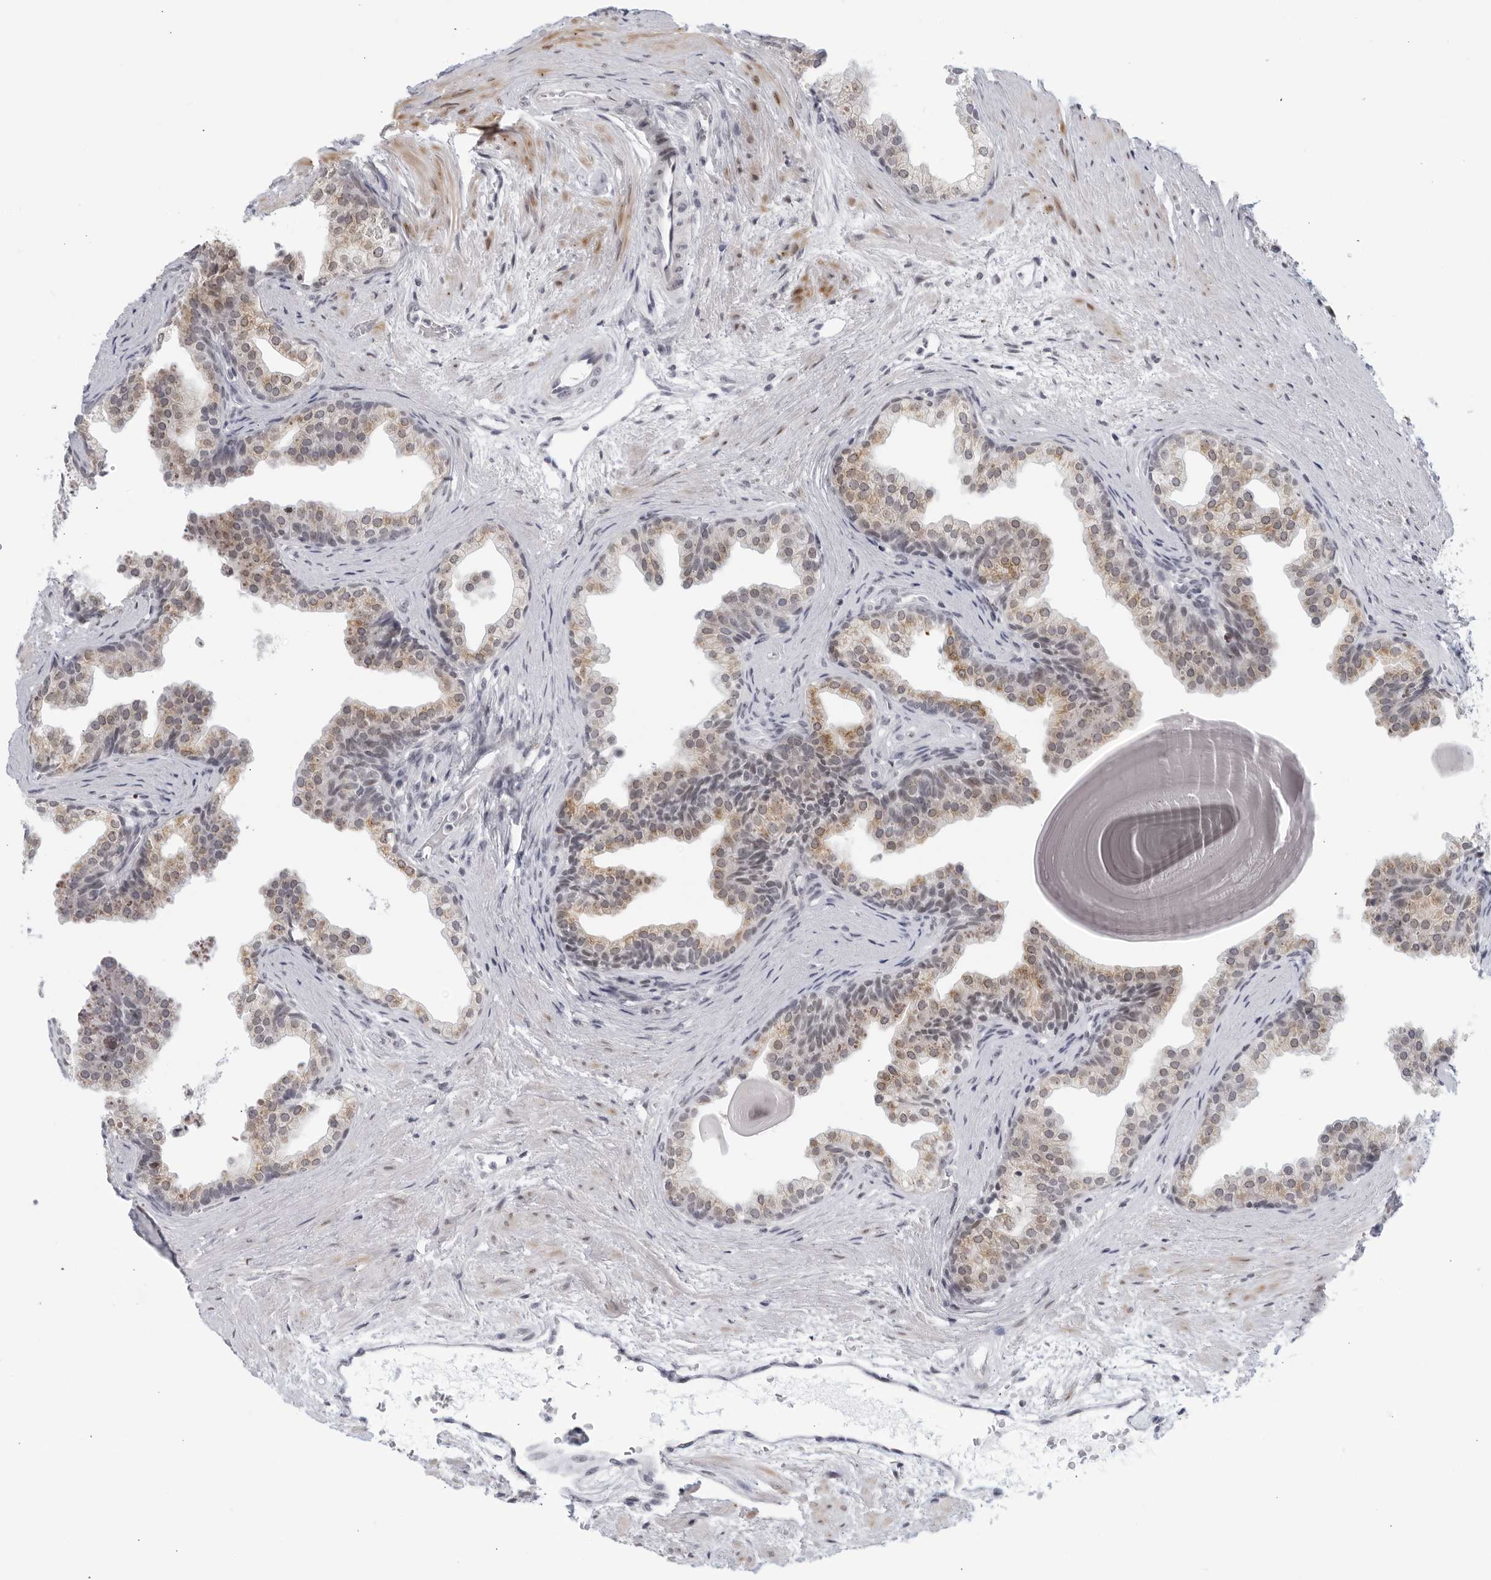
{"staining": {"intensity": "moderate", "quantity": "<25%", "location": "cytoplasmic/membranous"}, "tissue": "prostate", "cell_type": "Glandular cells", "image_type": "normal", "snomed": [{"axis": "morphology", "description": "Normal tissue, NOS"}, {"axis": "topography", "description": "Prostate"}], "caption": "A micrograph of prostate stained for a protein reveals moderate cytoplasmic/membranous brown staining in glandular cells.", "gene": "WDTC1", "patient": {"sex": "male", "age": 48}}